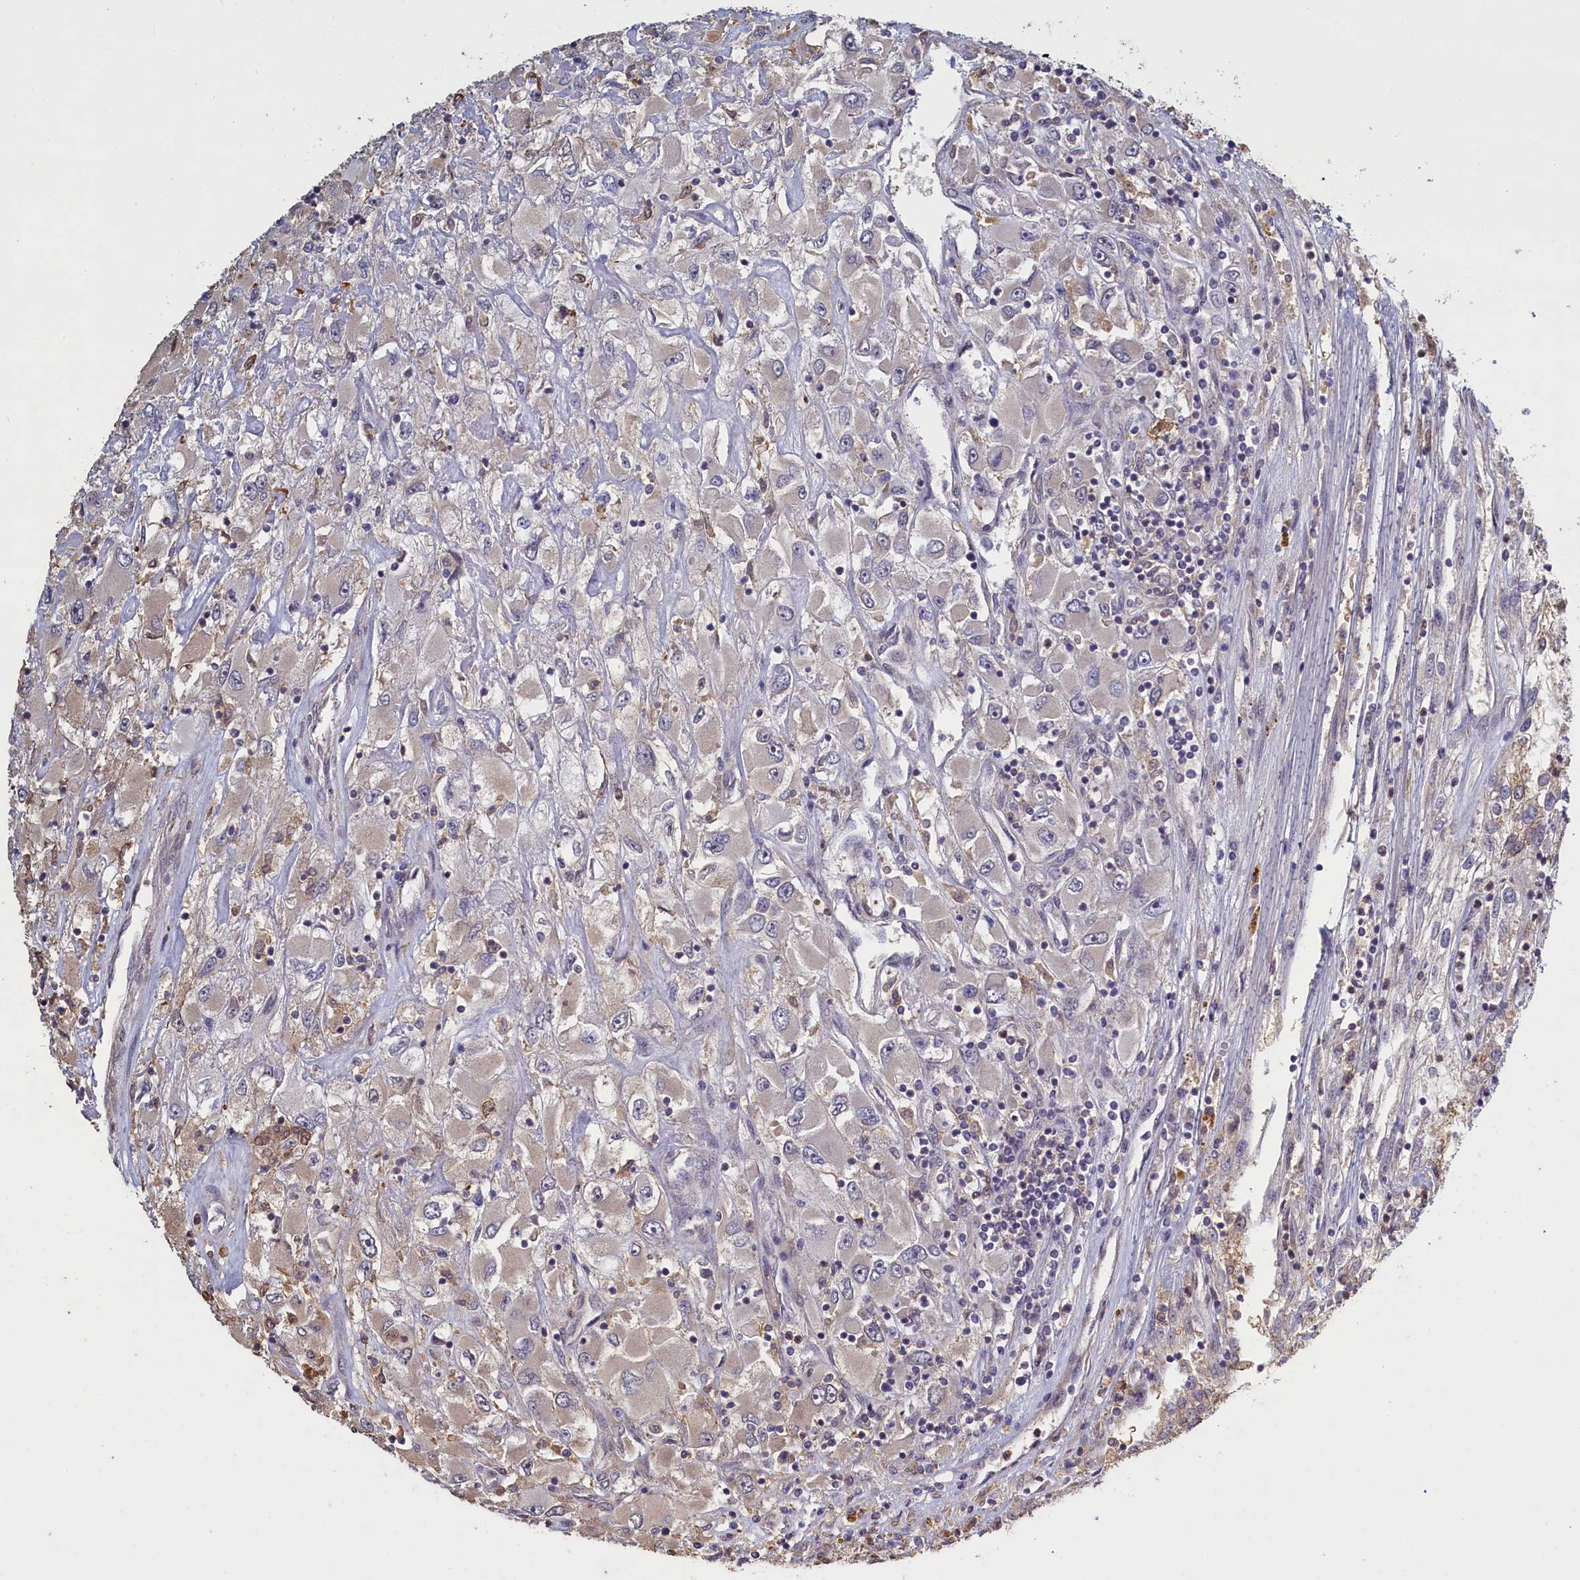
{"staining": {"intensity": "moderate", "quantity": "25%-75%", "location": "cytoplasmic/membranous"}, "tissue": "renal cancer", "cell_type": "Tumor cells", "image_type": "cancer", "snomed": [{"axis": "morphology", "description": "Adenocarcinoma, NOS"}, {"axis": "topography", "description": "Kidney"}], "caption": "This image shows renal adenocarcinoma stained with immunohistochemistry to label a protein in brown. The cytoplasmic/membranous of tumor cells show moderate positivity for the protein. Nuclei are counter-stained blue.", "gene": "UCHL3", "patient": {"sex": "female", "age": 52}}